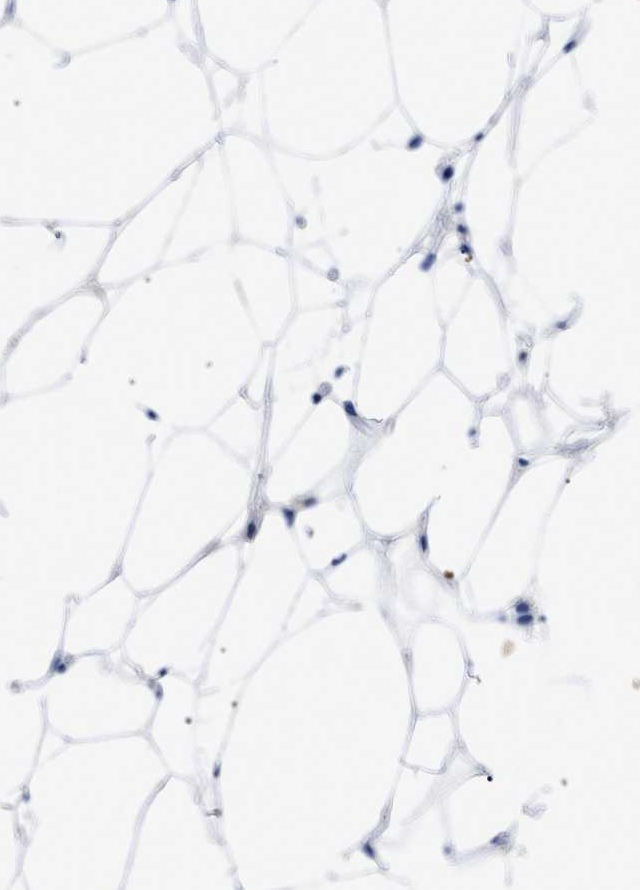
{"staining": {"intensity": "negative", "quantity": "none", "location": "none"}, "tissue": "adipose tissue", "cell_type": "Adipocytes", "image_type": "normal", "snomed": [{"axis": "morphology", "description": "Normal tissue, NOS"}, {"axis": "topography", "description": "Breast"}, {"axis": "topography", "description": "Soft tissue"}], "caption": "The micrograph exhibits no significant staining in adipocytes of adipose tissue. (DAB immunohistochemistry with hematoxylin counter stain).", "gene": "TMEM68", "patient": {"sex": "female", "age": 75}}